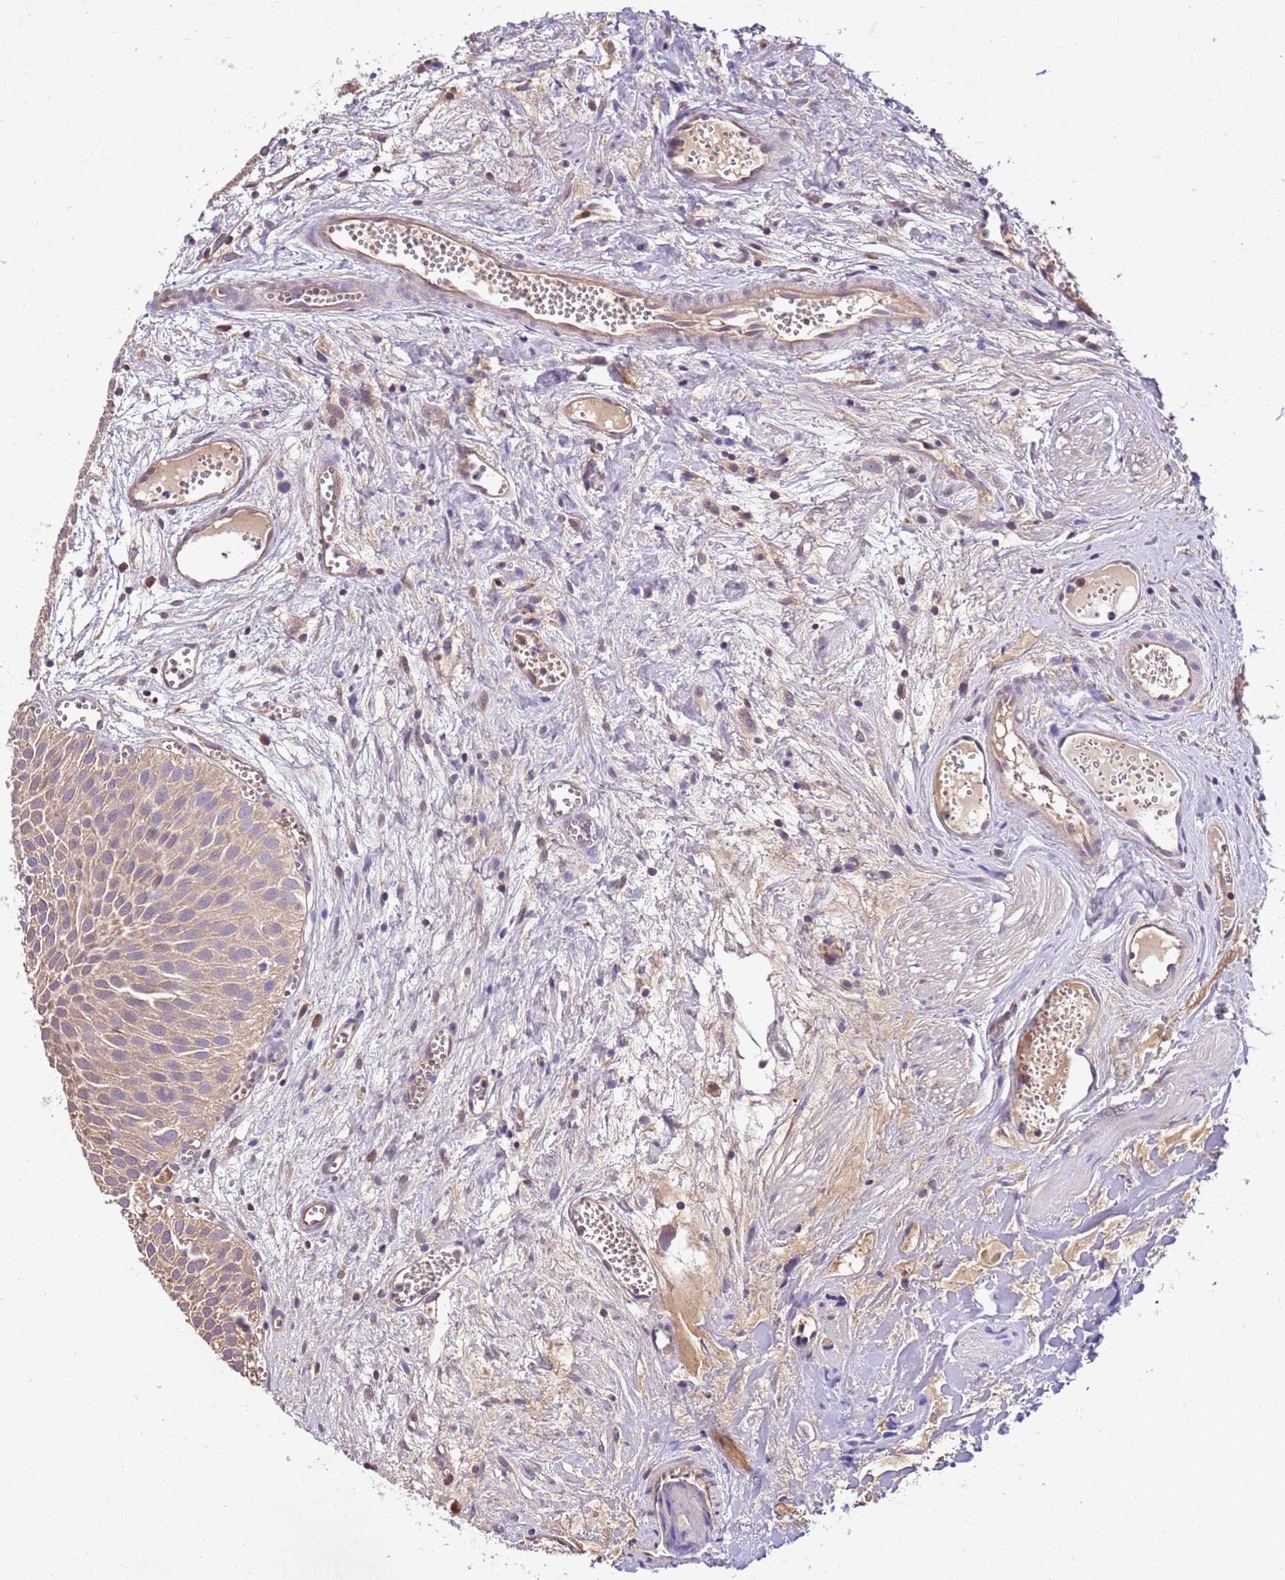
{"staining": {"intensity": "weak", "quantity": "<25%", "location": "cytoplasmic/membranous"}, "tissue": "urothelial cancer", "cell_type": "Tumor cells", "image_type": "cancer", "snomed": [{"axis": "morphology", "description": "Urothelial carcinoma, Low grade"}, {"axis": "topography", "description": "Urinary bladder"}], "caption": "This is an immunohistochemistry (IHC) micrograph of urothelial cancer. There is no positivity in tumor cells.", "gene": "BBS5", "patient": {"sex": "male", "age": 88}}